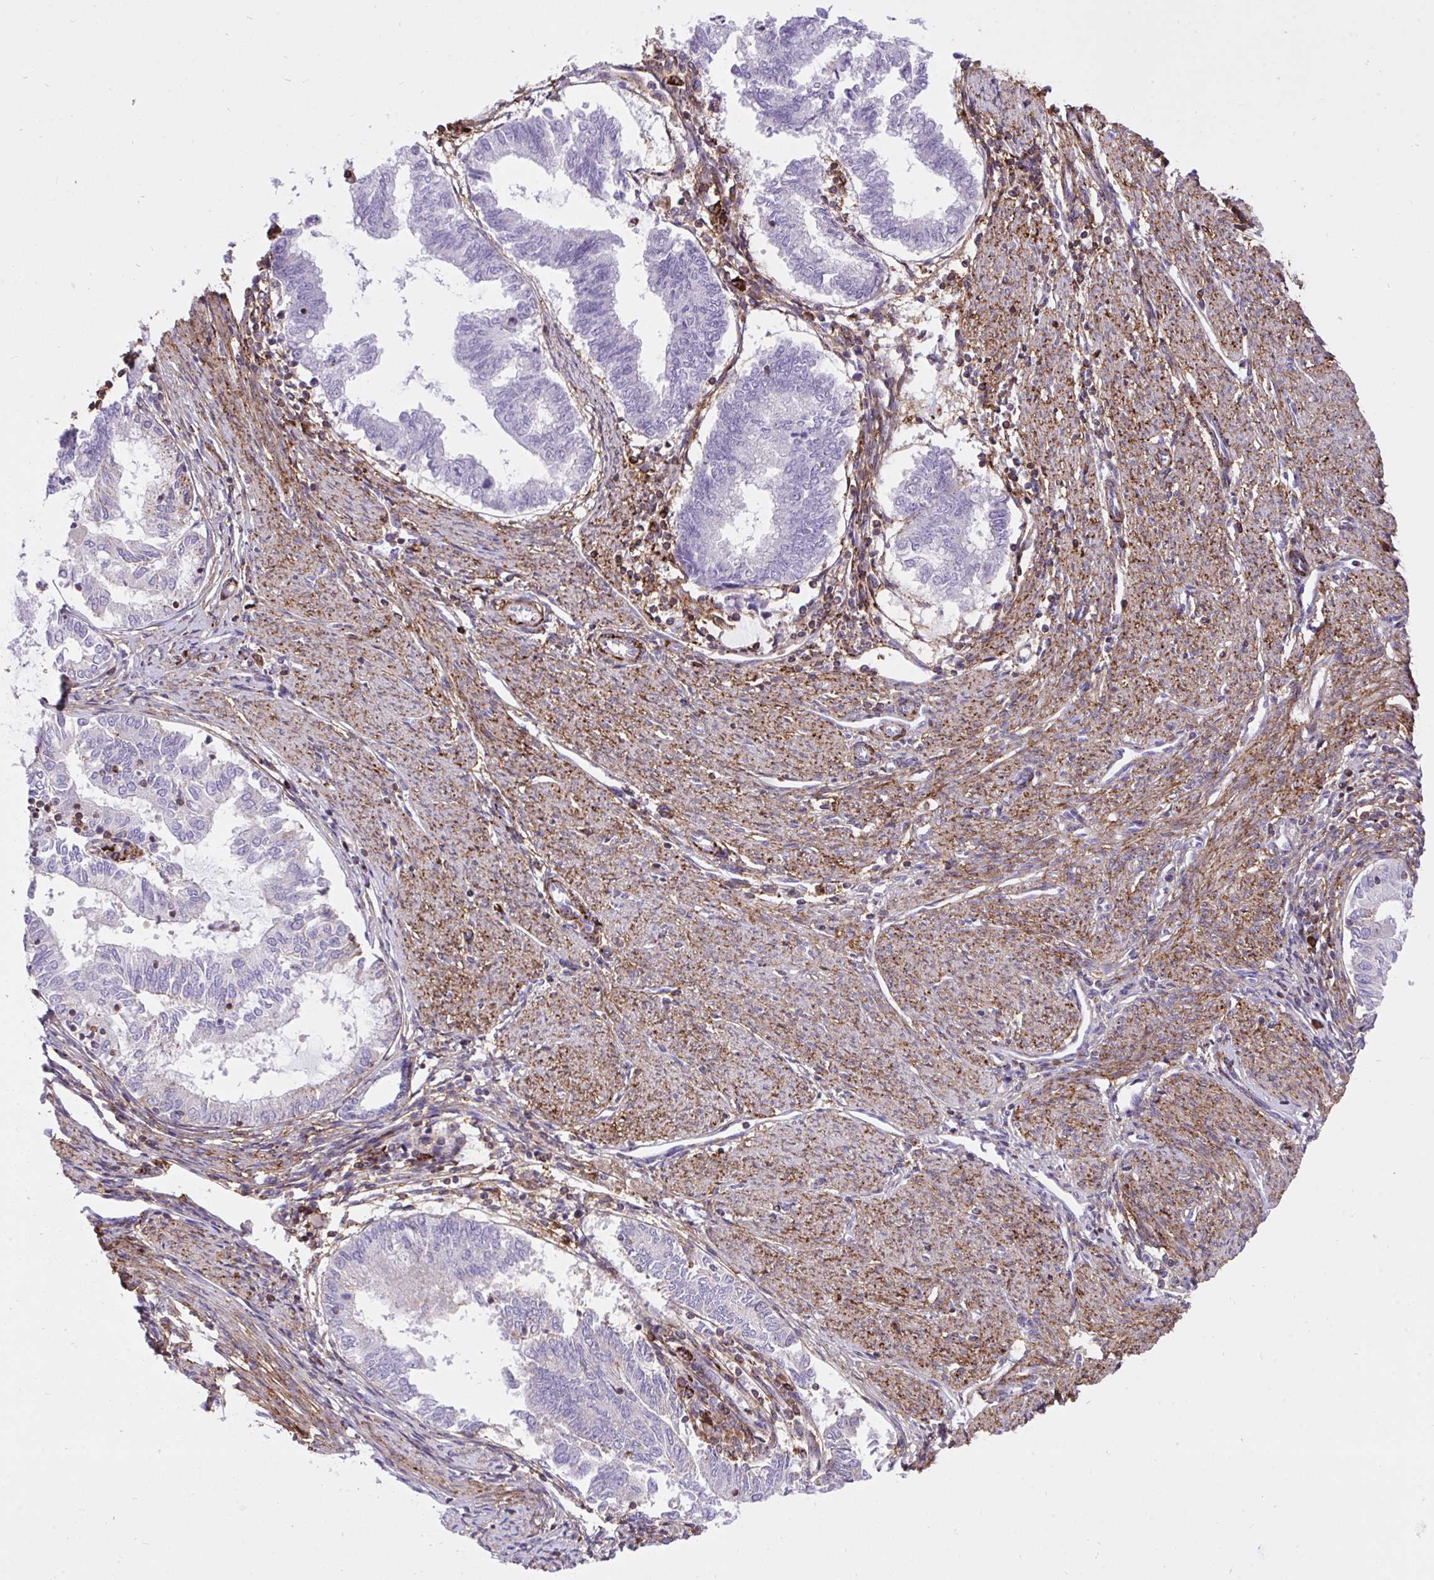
{"staining": {"intensity": "negative", "quantity": "none", "location": "none"}, "tissue": "endometrial cancer", "cell_type": "Tumor cells", "image_type": "cancer", "snomed": [{"axis": "morphology", "description": "Adenocarcinoma, NOS"}, {"axis": "topography", "description": "Endometrium"}], "caption": "Tumor cells are negative for brown protein staining in endometrial cancer (adenocarcinoma).", "gene": "ERI1", "patient": {"sex": "female", "age": 79}}